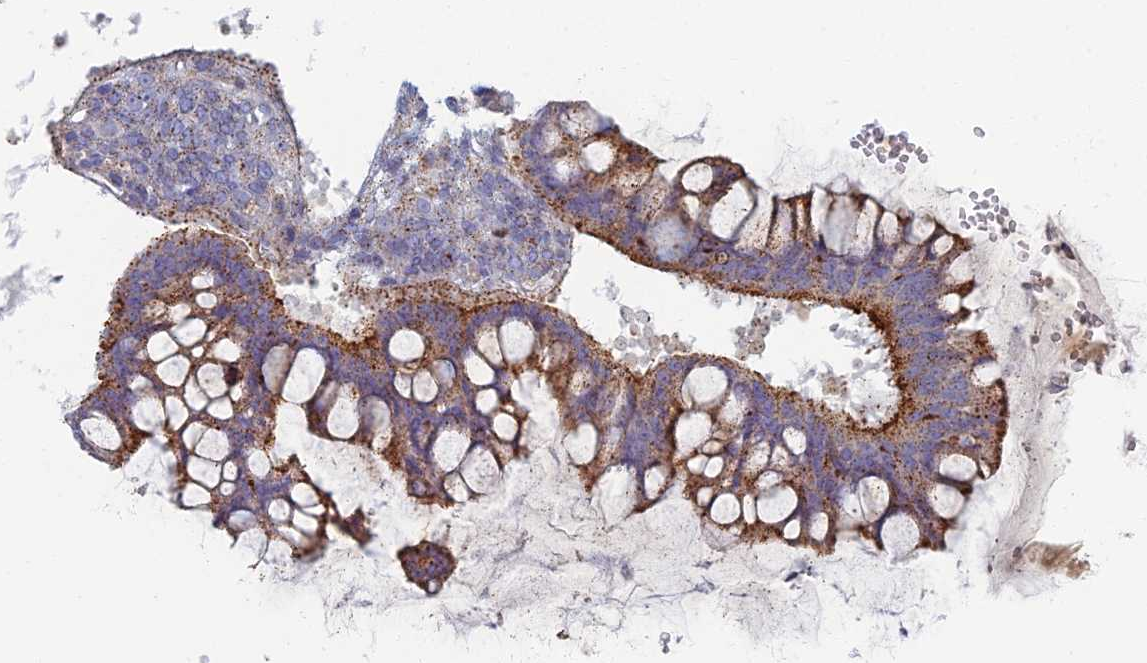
{"staining": {"intensity": "strong", "quantity": ">75%", "location": "cytoplasmic/membranous"}, "tissue": "ovarian cancer", "cell_type": "Tumor cells", "image_type": "cancer", "snomed": [{"axis": "morphology", "description": "Cystadenocarcinoma, mucinous, NOS"}, {"axis": "topography", "description": "Ovary"}], "caption": "A high amount of strong cytoplasmic/membranous positivity is identified in about >75% of tumor cells in ovarian mucinous cystadenocarcinoma tissue.", "gene": "CHMP4B", "patient": {"sex": "female", "age": 73}}